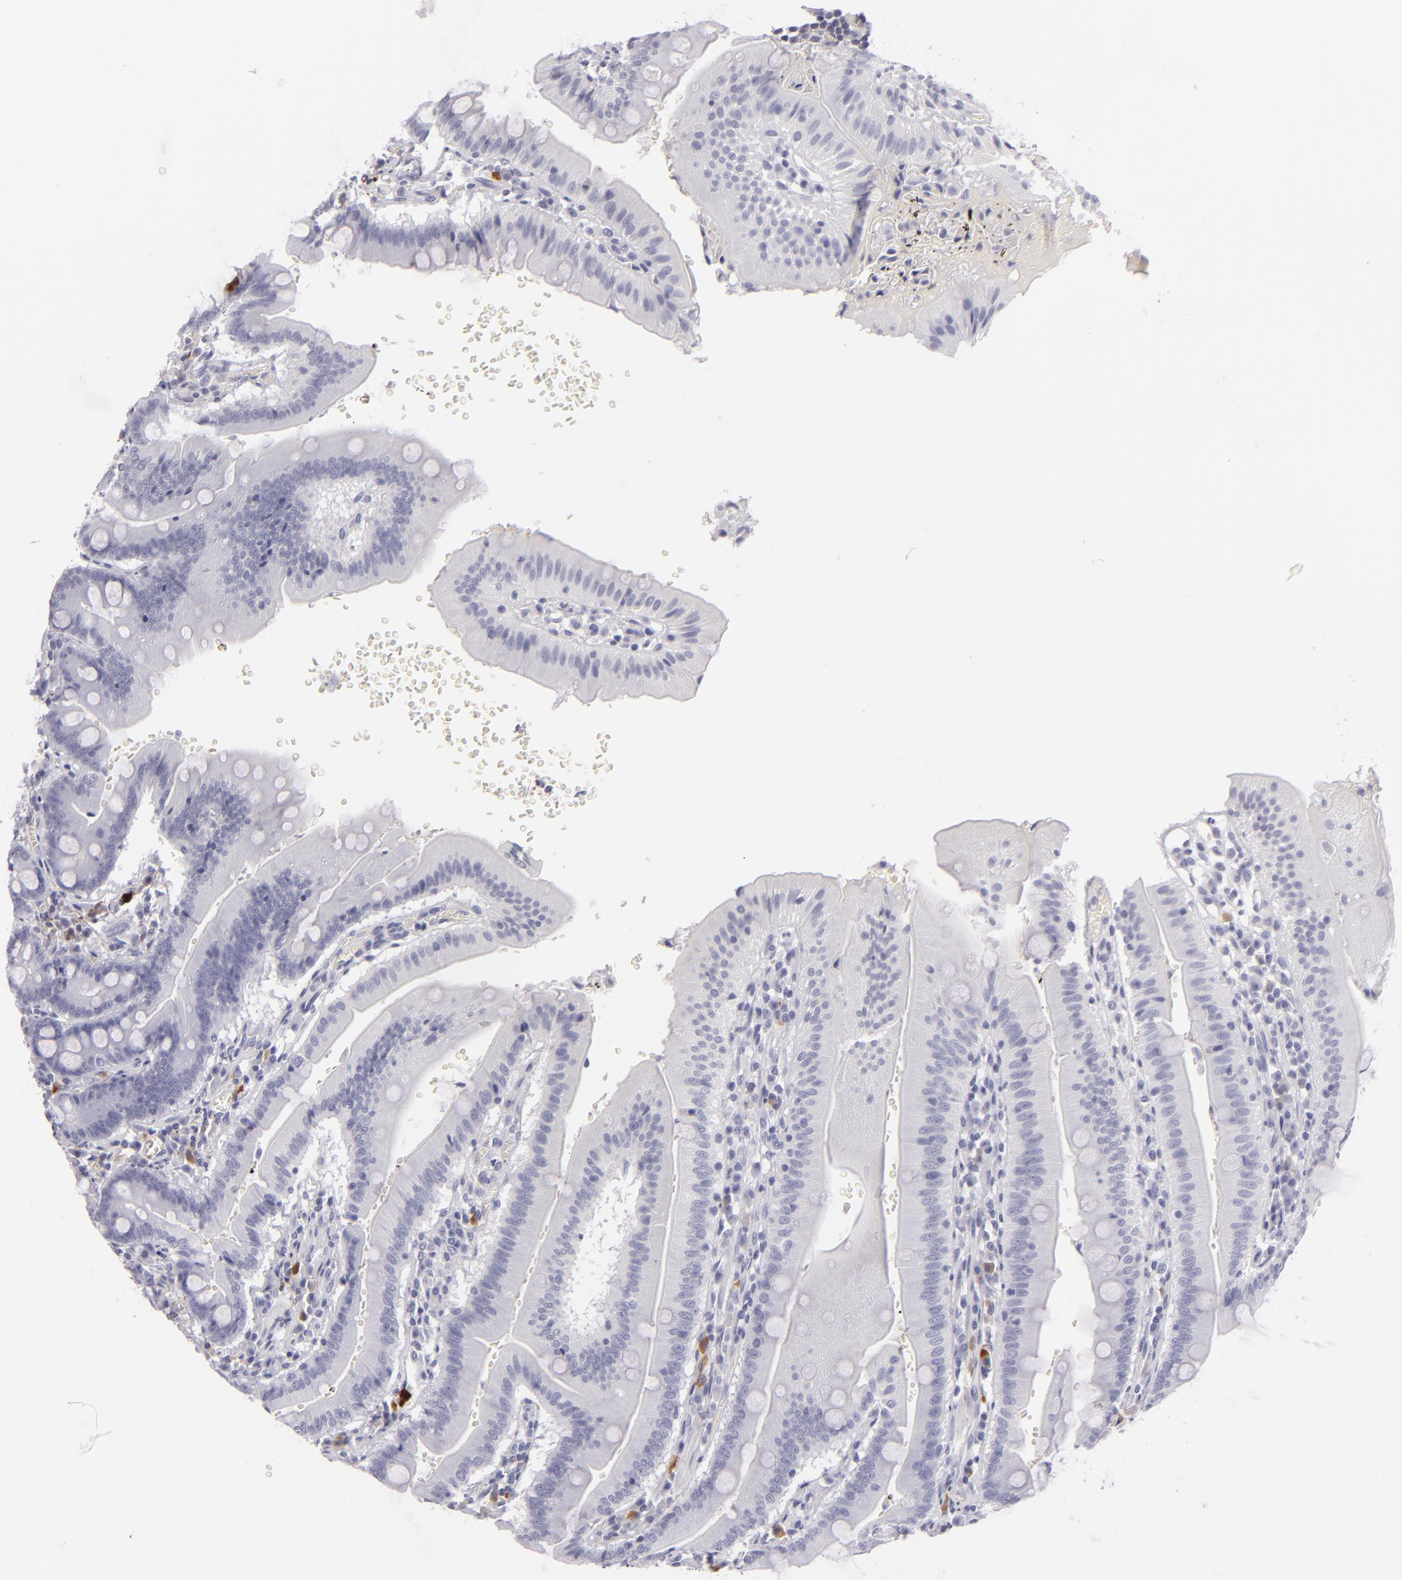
{"staining": {"intensity": "negative", "quantity": "none", "location": "none"}, "tissue": "small intestine", "cell_type": "Glandular cells", "image_type": "normal", "snomed": [{"axis": "morphology", "description": "Normal tissue, NOS"}, {"axis": "topography", "description": "Small intestine"}], "caption": "Immunohistochemistry (IHC) of benign small intestine demonstrates no positivity in glandular cells. (Brightfield microscopy of DAB immunohistochemistry at high magnification).", "gene": "F13A1", "patient": {"sex": "male", "age": 71}}